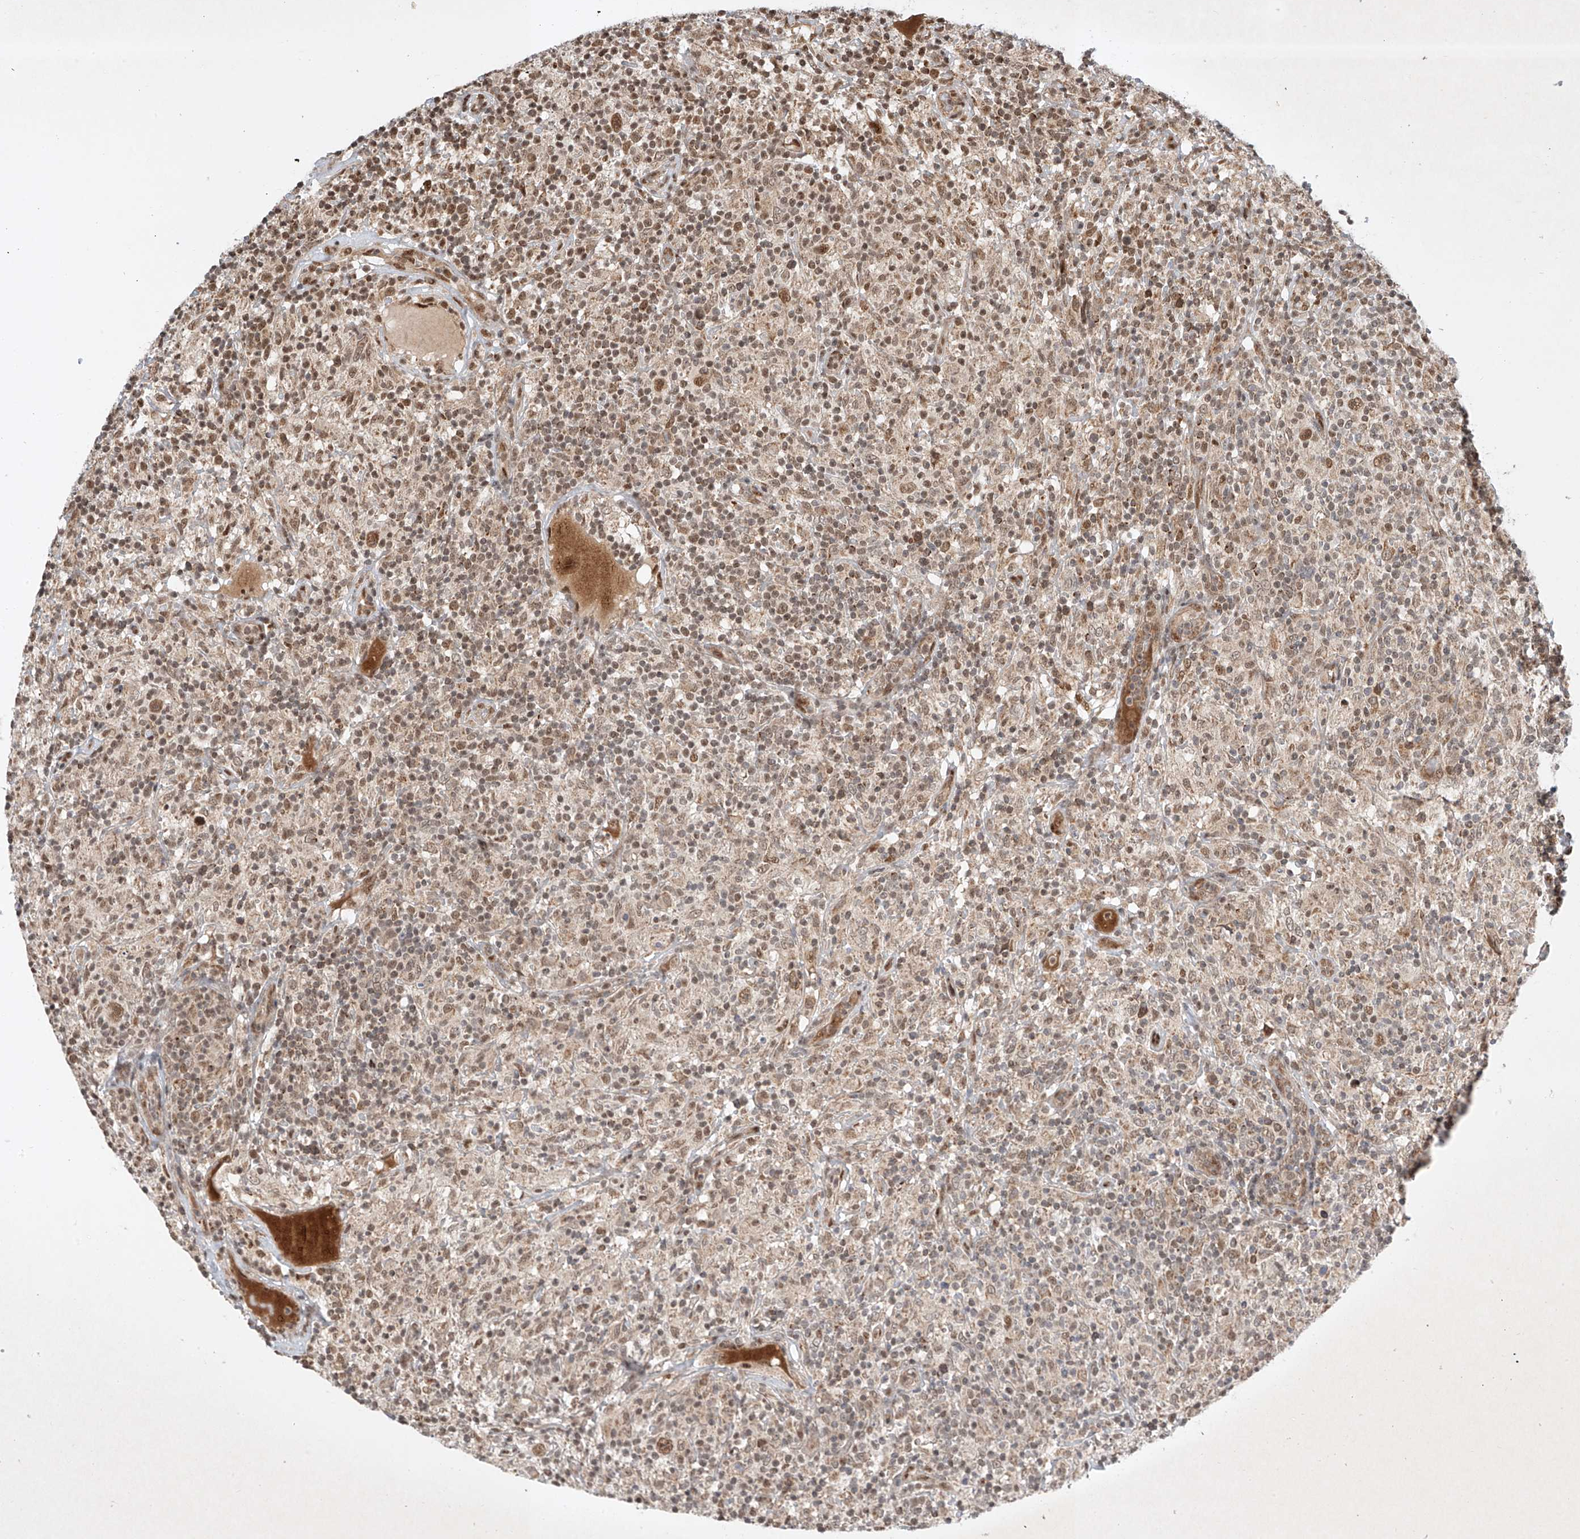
{"staining": {"intensity": "moderate", "quantity": ">75%", "location": "nuclear"}, "tissue": "lymphoma", "cell_type": "Tumor cells", "image_type": "cancer", "snomed": [{"axis": "morphology", "description": "Hodgkin's disease, NOS"}, {"axis": "topography", "description": "Lymph node"}], "caption": "A brown stain shows moderate nuclear expression of a protein in lymphoma tumor cells. The protein is shown in brown color, while the nuclei are stained blue.", "gene": "EPG5", "patient": {"sex": "male", "age": 70}}